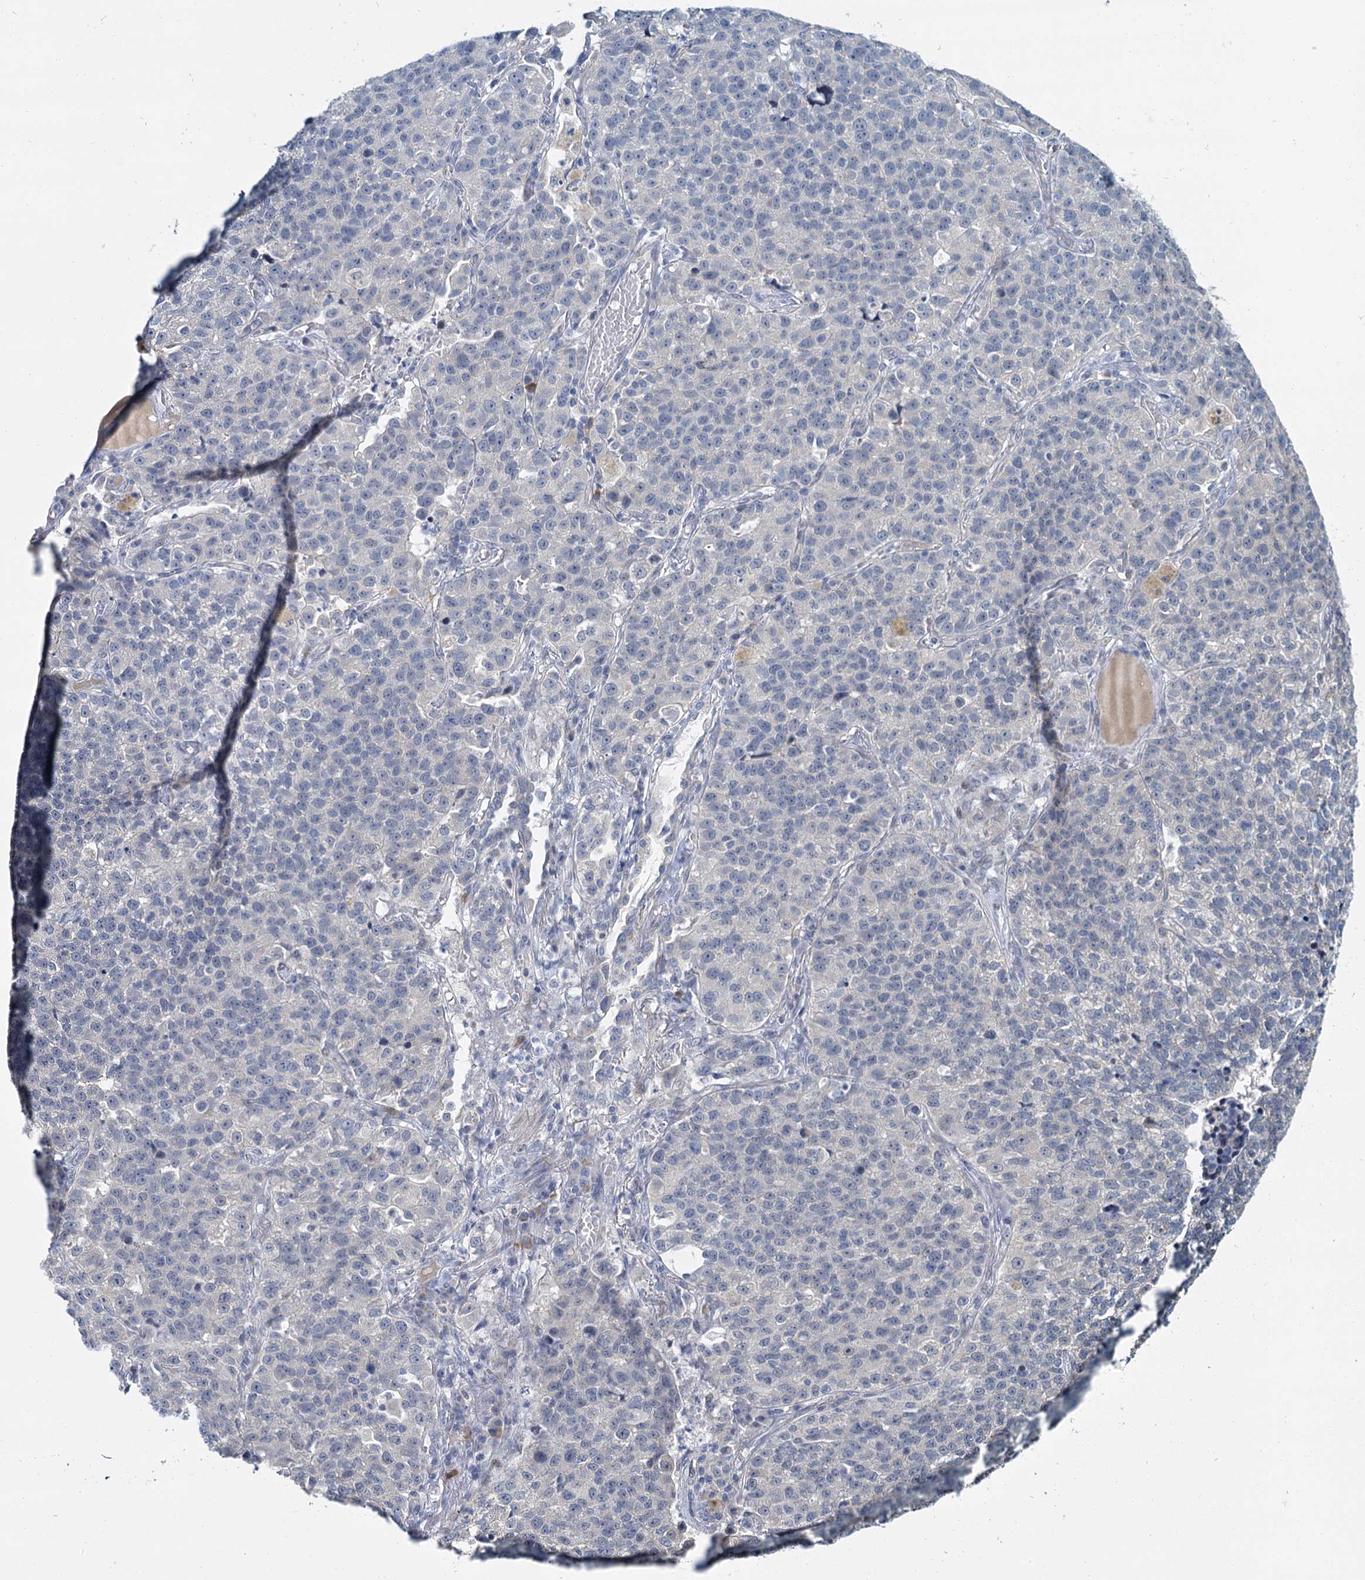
{"staining": {"intensity": "negative", "quantity": "none", "location": "none"}, "tissue": "lung cancer", "cell_type": "Tumor cells", "image_type": "cancer", "snomed": [{"axis": "morphology", "description": "Adenocarcinoma, NOS"}, {"axis": "topography", "description": "Lung"}], "caption": "A high-resolution micrograph shows IHC staining of lung cancer (adenocarcinoma), which displays no significant positivity in tumor cells.", "gene": "ACRBP", "patient": {"sex": "male", "age": 49}}